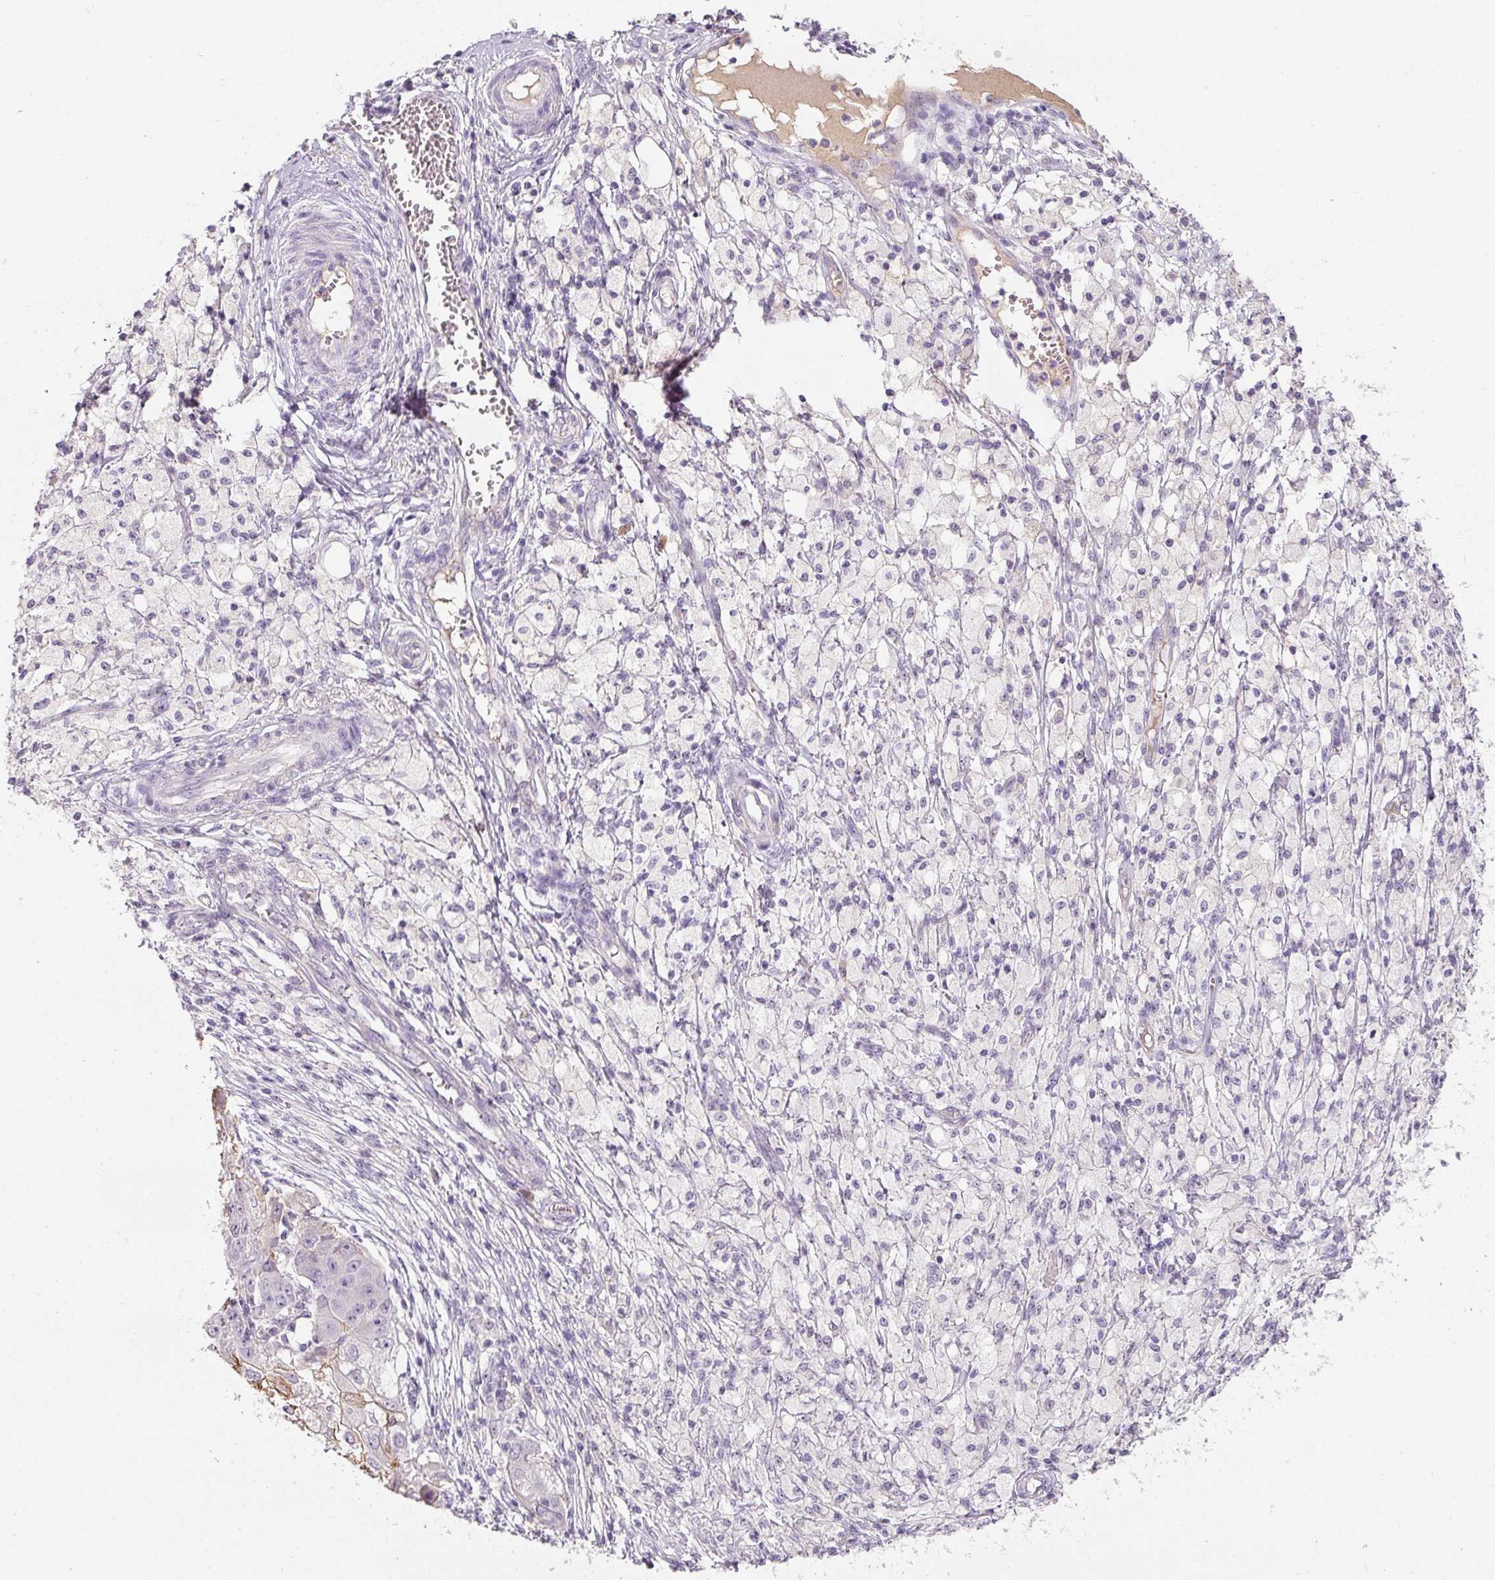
{"staining": {"intensity": "weak", "quantity": "<25%", "location": "cytoplasmic/membranous"}, "tissue": "ovarian cancer", "cell_type": "Tumor cells", "image_type": "cancer", "snomed": [{"axis": "morphology", "description": "Carcinoma, endometroid"}, {"axis": "topography", "description": "Ovary"}], "caption": "Tumor cells are negative for protein expression in human ovarian cancer. Nuclei are stained in blue.", "gene": "TMEM37", "patient": {"sex": "female", "age": 42}}